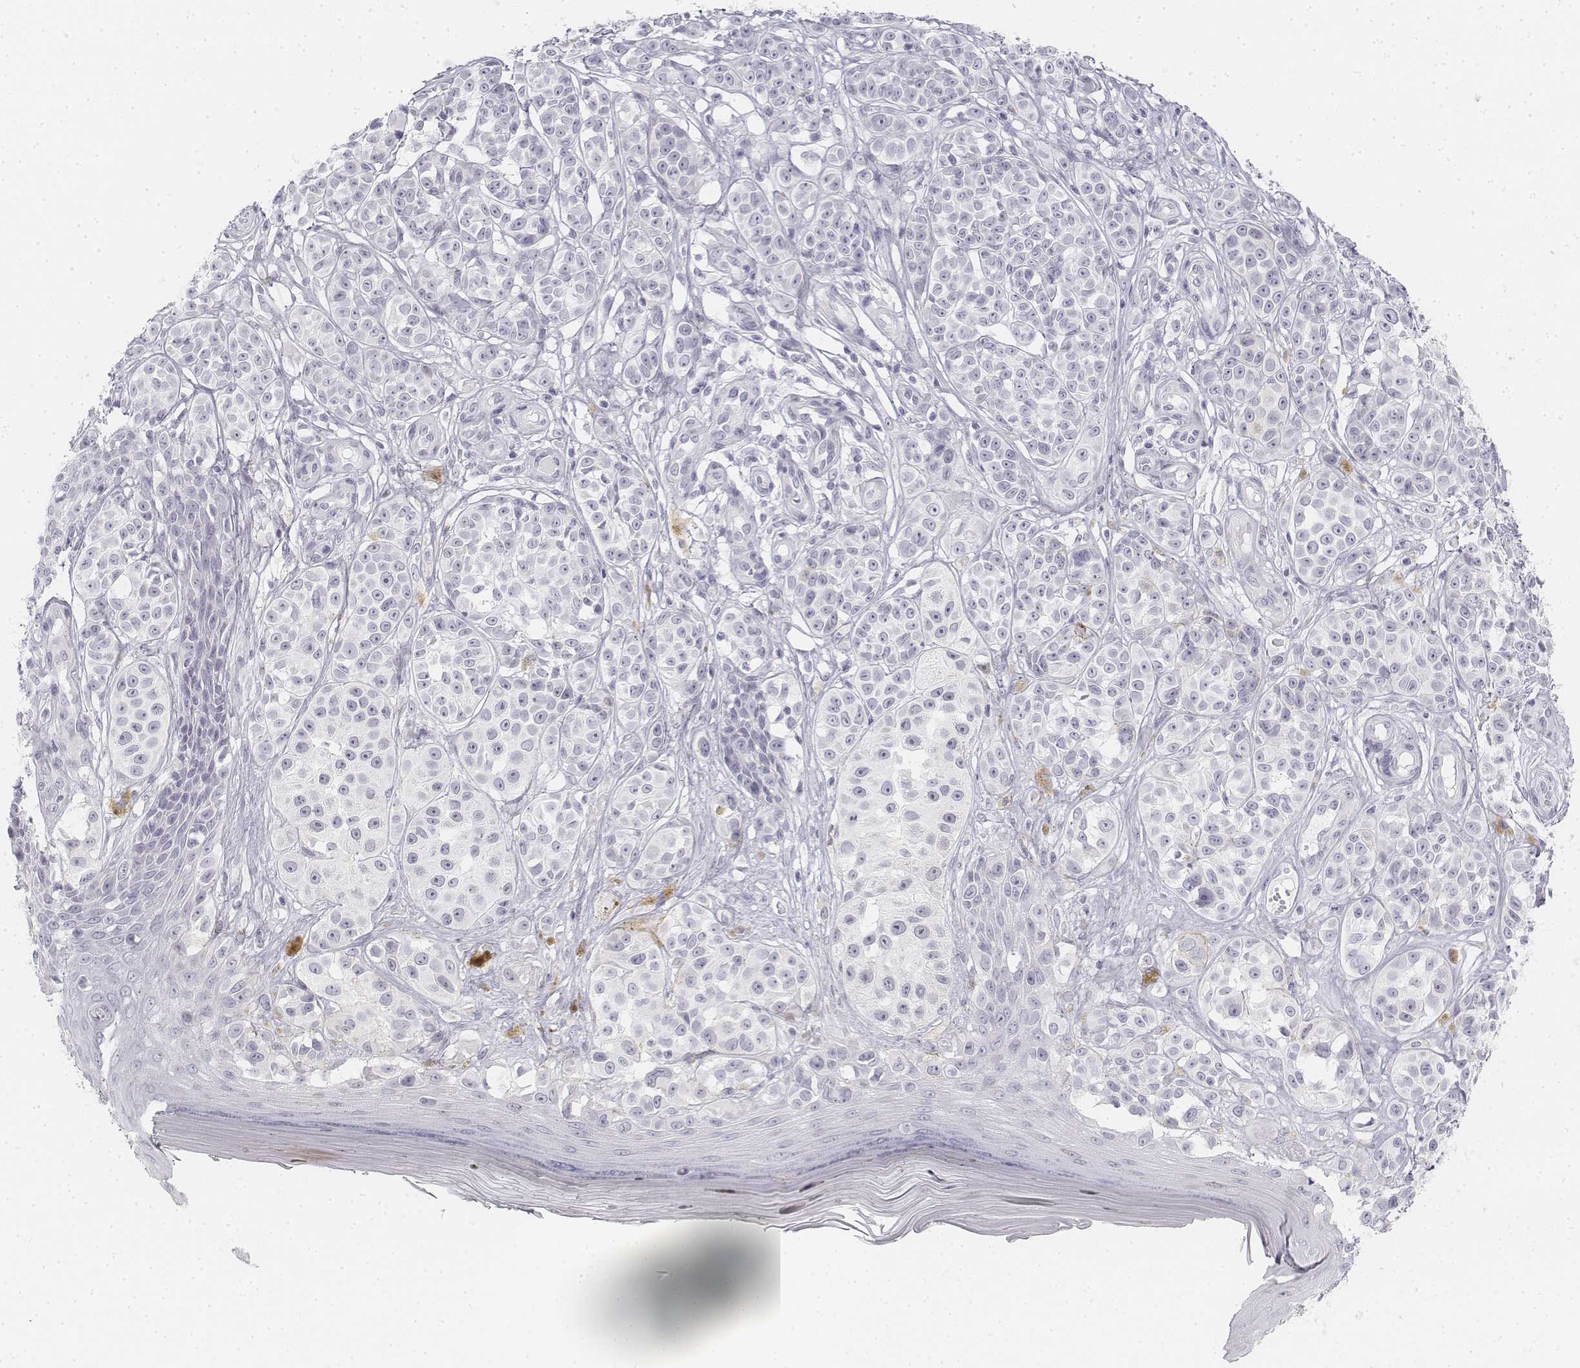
{"staining": {"intensity": "negative", "quantity": "none", "location": "none"}, "tissue": "melanoma", "cell_type": "Tumor cells", "image_type": "cancer", "snomed": [{"axis": "morphology", "description": "Malignant melanoma, NOS"}, {"axis": "topography", "description": "Skin"}], "caption": "Immunohistochemical staining of malignant melanoma shows no significant expression in tumor cells. The staining is performed using DAB (3,3'-diaminobenzidine) brown chromogen with nuclei counter-stained in using hematoxylin.", "gene": "KRT25", "patient": {"sex": "female", "age": 90}}